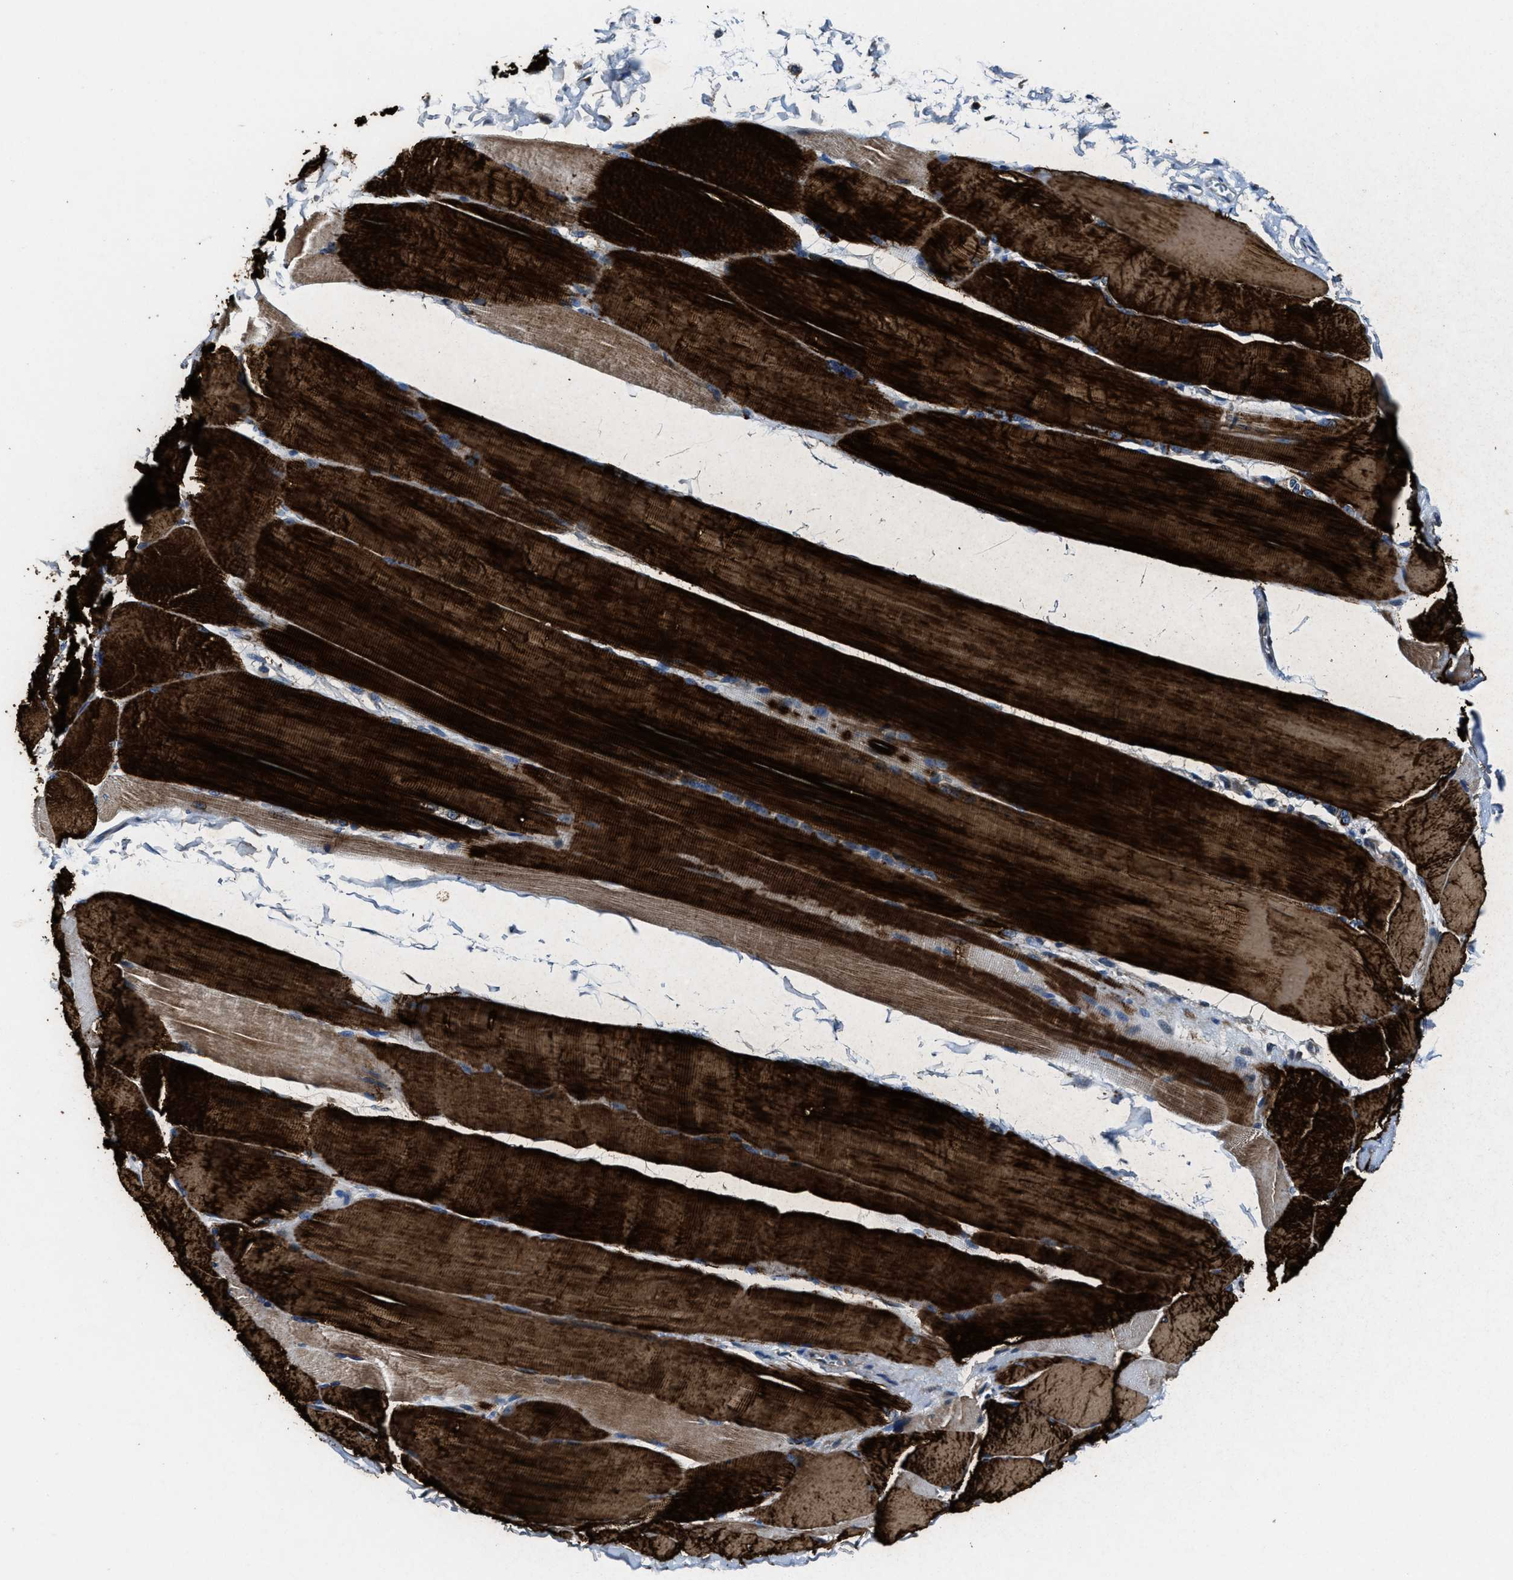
{"staining": {"intensity": "strong", "quantity": ">75%", "location": "cytoplasmic/membranous"}, "tissue": "skeletal muscle", "cell_type": "Myocytes", "image_type": "normal", "snomed": [{"axis": "morphology", "description": "Normal tissue, NOS"}, {"axis": "topography", "description": "Skin"}, {"axis": "topography", "description": "Skeletal muscle"}], "caption": "Immunohistochemistry of unremarkable skeletal muscle shows high levels of strong cytoplasmic/membranous staining in about >75% of myocytes.", "gene": "PTAR1", "patient": {"sex": "male", "age": 83}}